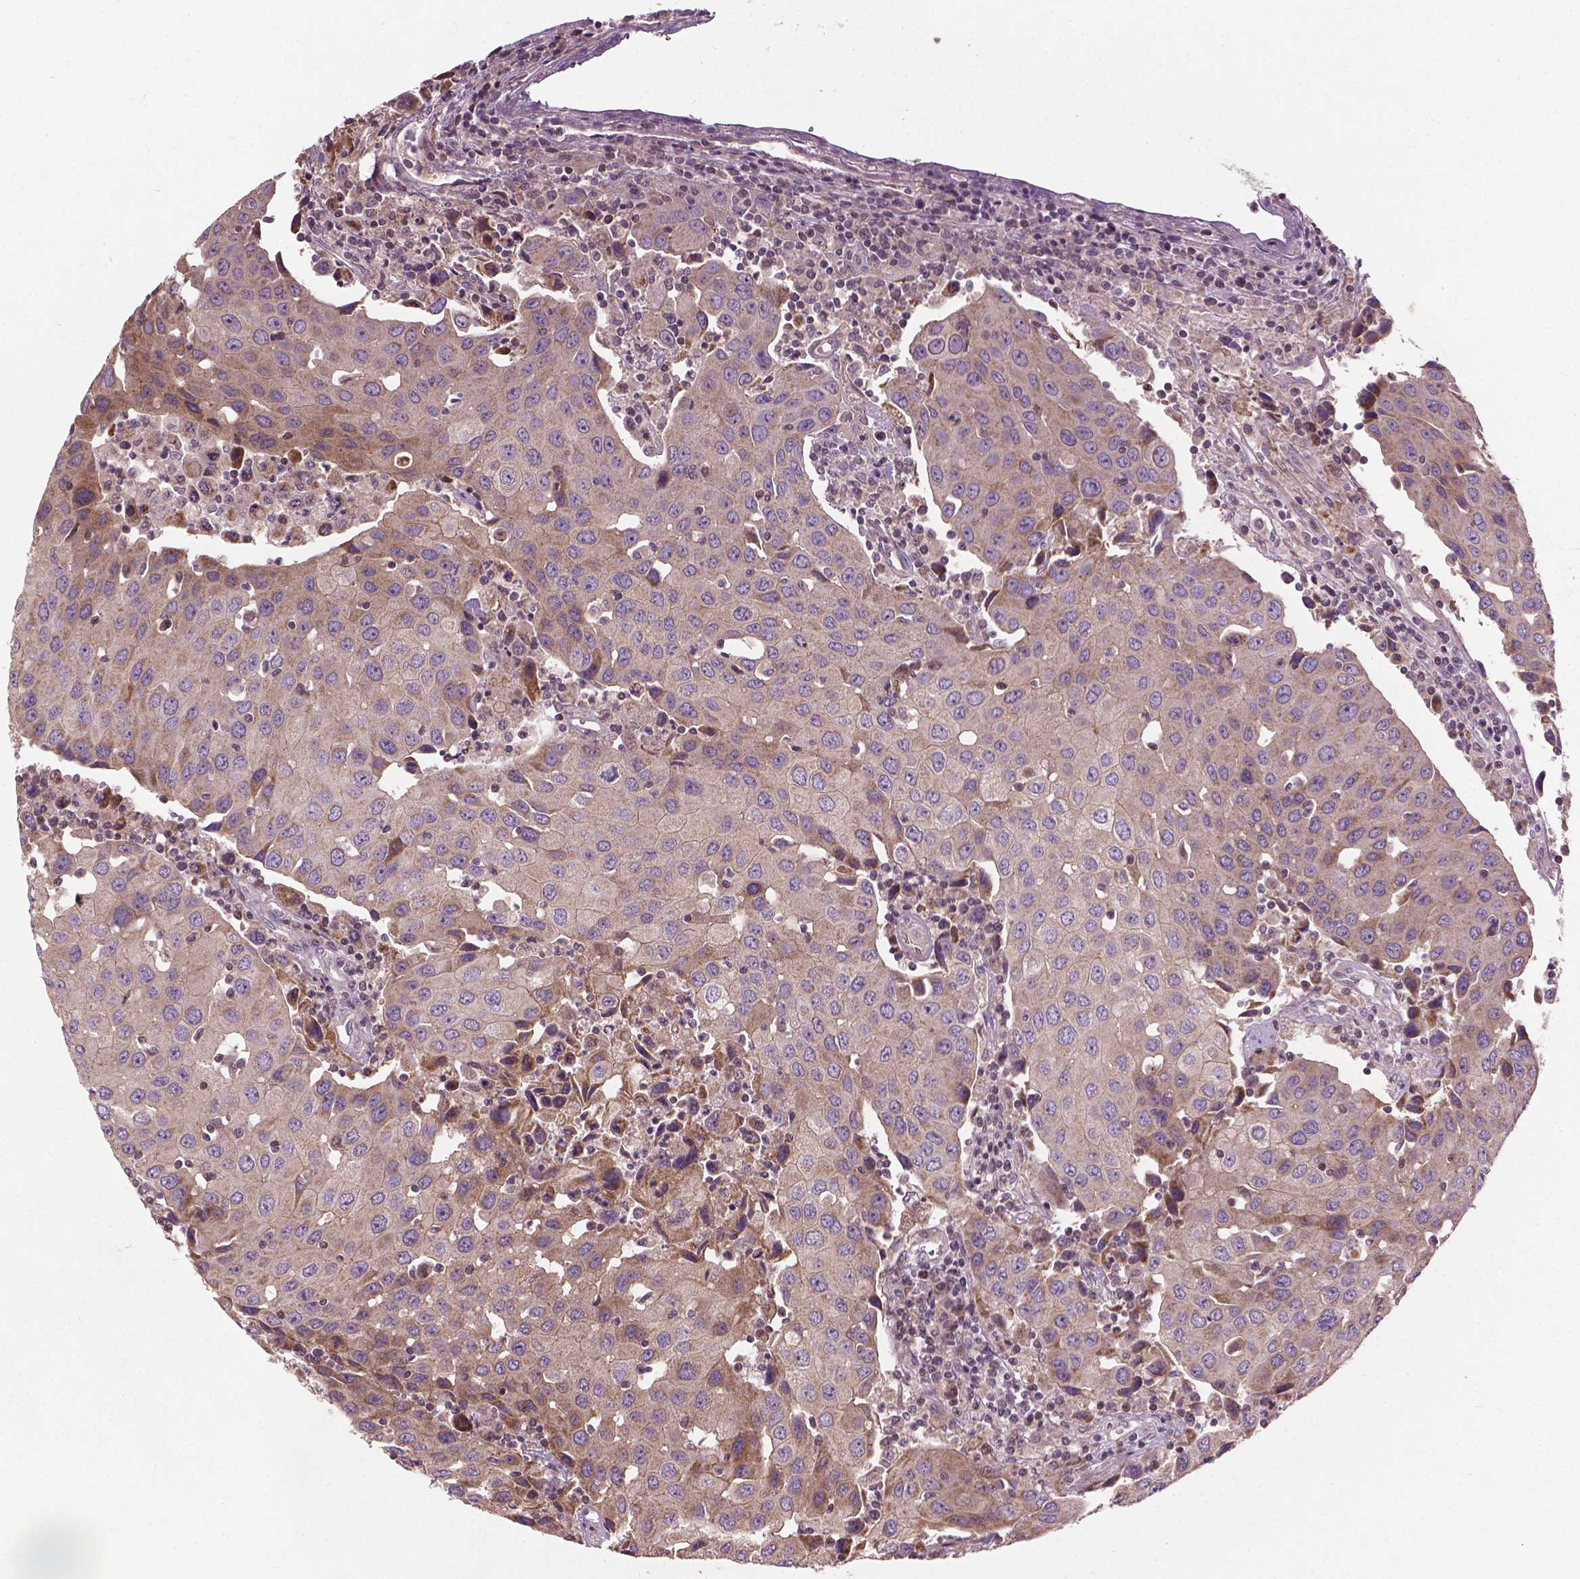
{"staining": {"intensity": "moderate", "quantity": "<25%", "location": "cytoplasmic/membranous"}, "tissue": "urothelial cancer", "cell_type": "Tumor cells", "image_type": "cancer", "snomed": [{"axis": "morphology", "description": "Urothelial carcinoma, High grade"}, {"axis": "topography", "description": "Urinary bladder"}], "caption": "Protein staining displays moderate cytoplasmic/membranous staining in approximately <25% of tumor cells in high-grade urothelial carcinoma.", "gene": "B3GALNT2", "patient": {"sex": "female", "age": 85}}